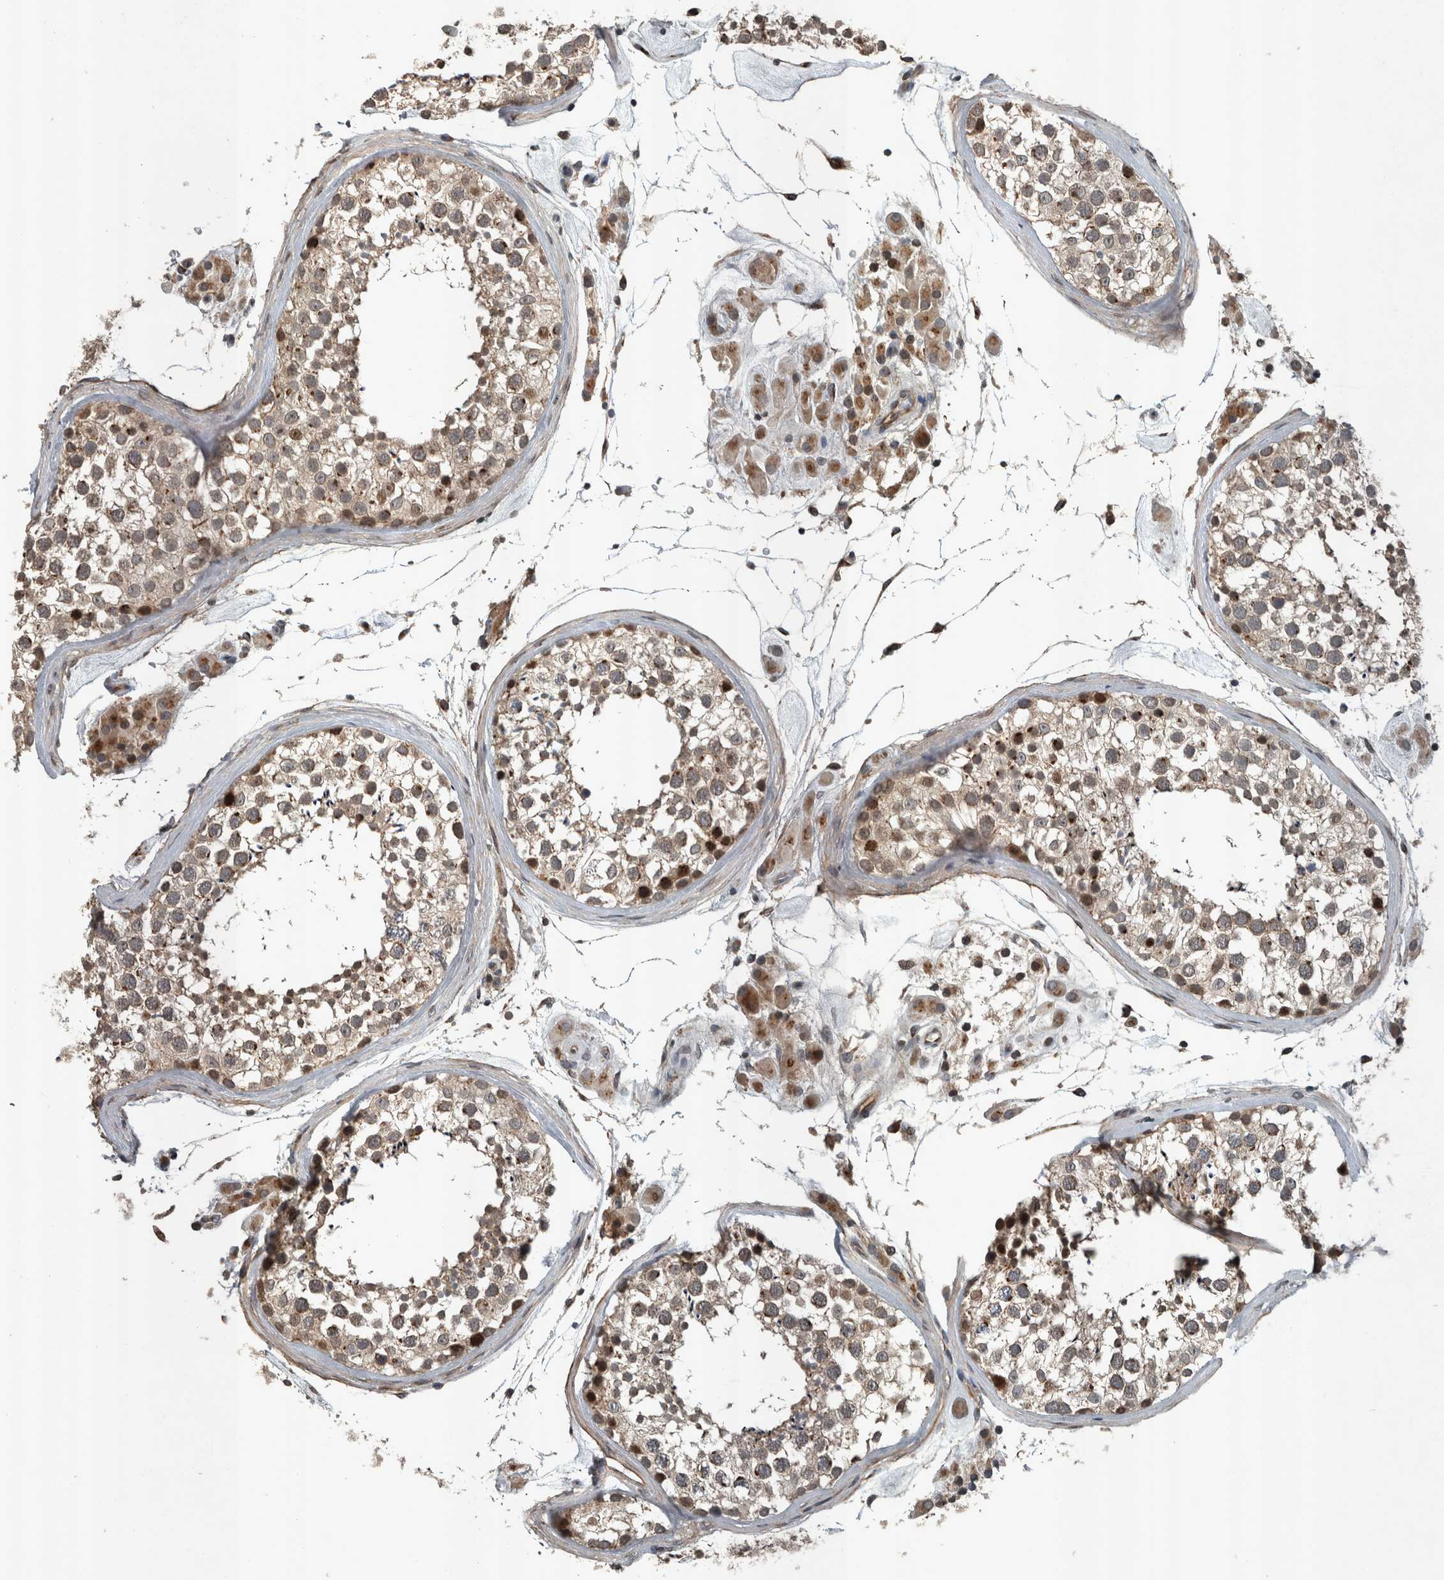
{"staining": {"intensity": "strong", "quantity": "<25%", "location": "nuclear"}, "tissue": "testis", "cell_type": "Cells in seminiferous ducts", "image_type": "normal", "snomed": [{"axis": "morphology", "description": "Normal tissue, NOS"}, {"axis": "topography", "description": "Testis"}], "caption": "Immunohistochemistry micrograph of benign testis: human testis stained using IHC displays medium levels of strong protein expression localized specifically in the nuclear of cells in seminiferous ducts, appearing as a nuclear brown color.", "gene": "ZNF345", "patient": {"sex": "male", "age": 46}}